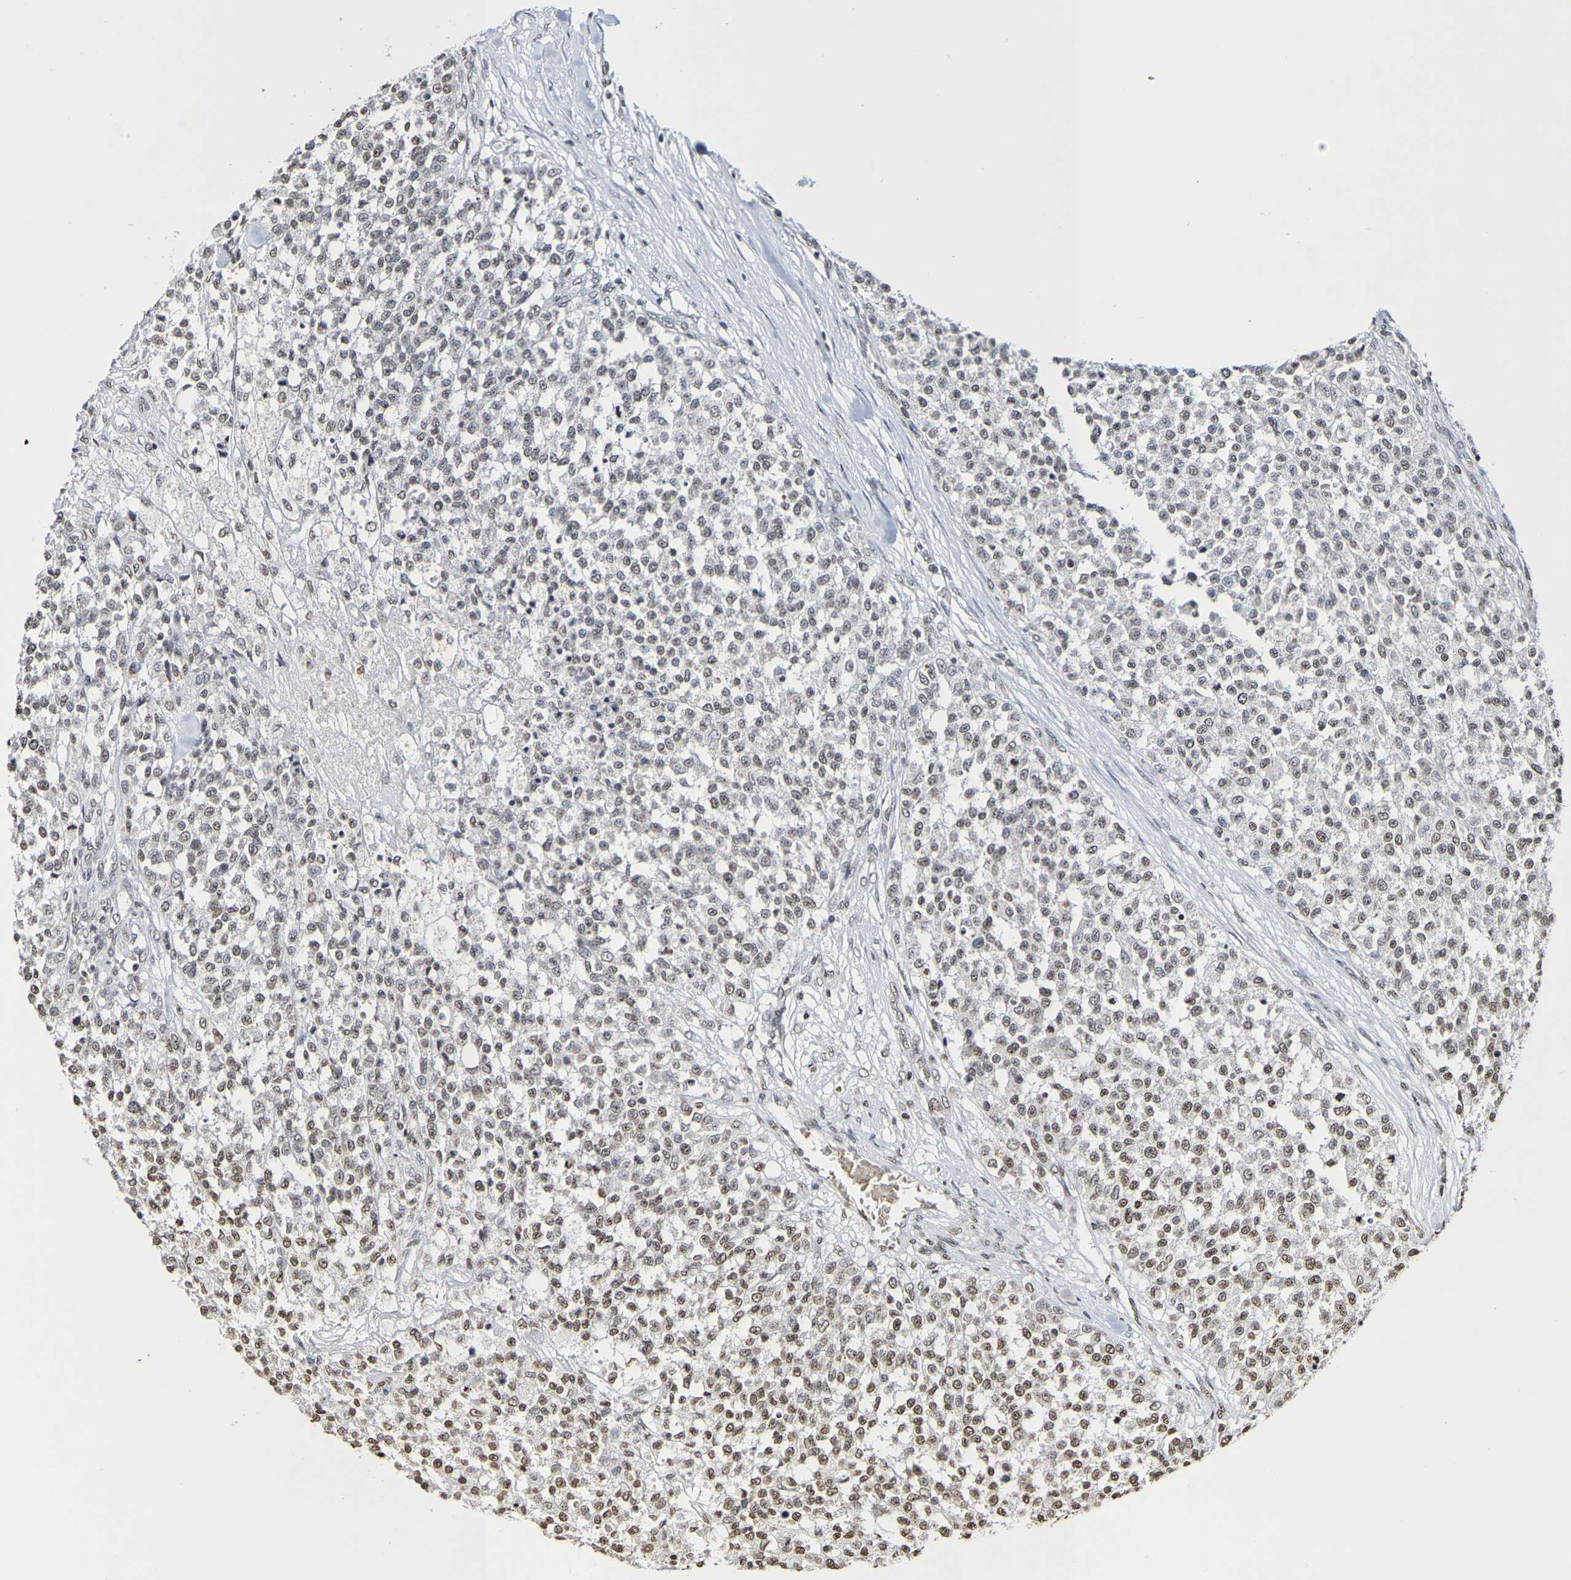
{"staining": {"intensity": "moderate", "quantity": "25%-75%", "location": "nuclear"}, "tissue": "testis cancer", "cell_type": "Tumor cells", "image_type": "cancer", "snomed": [{"axis": "morphology", "description": "Seminoma, NOS"}, {"axis": "topography", "description": "Testis"}], "caption": "This is a histology image of immunohistochemistry (IHC) staining of testis seminoma, which shows moderate staining in the nuclear of tumor cells.", "gene": "ATF4", "patient": {"sex": "male", "age": 59}}